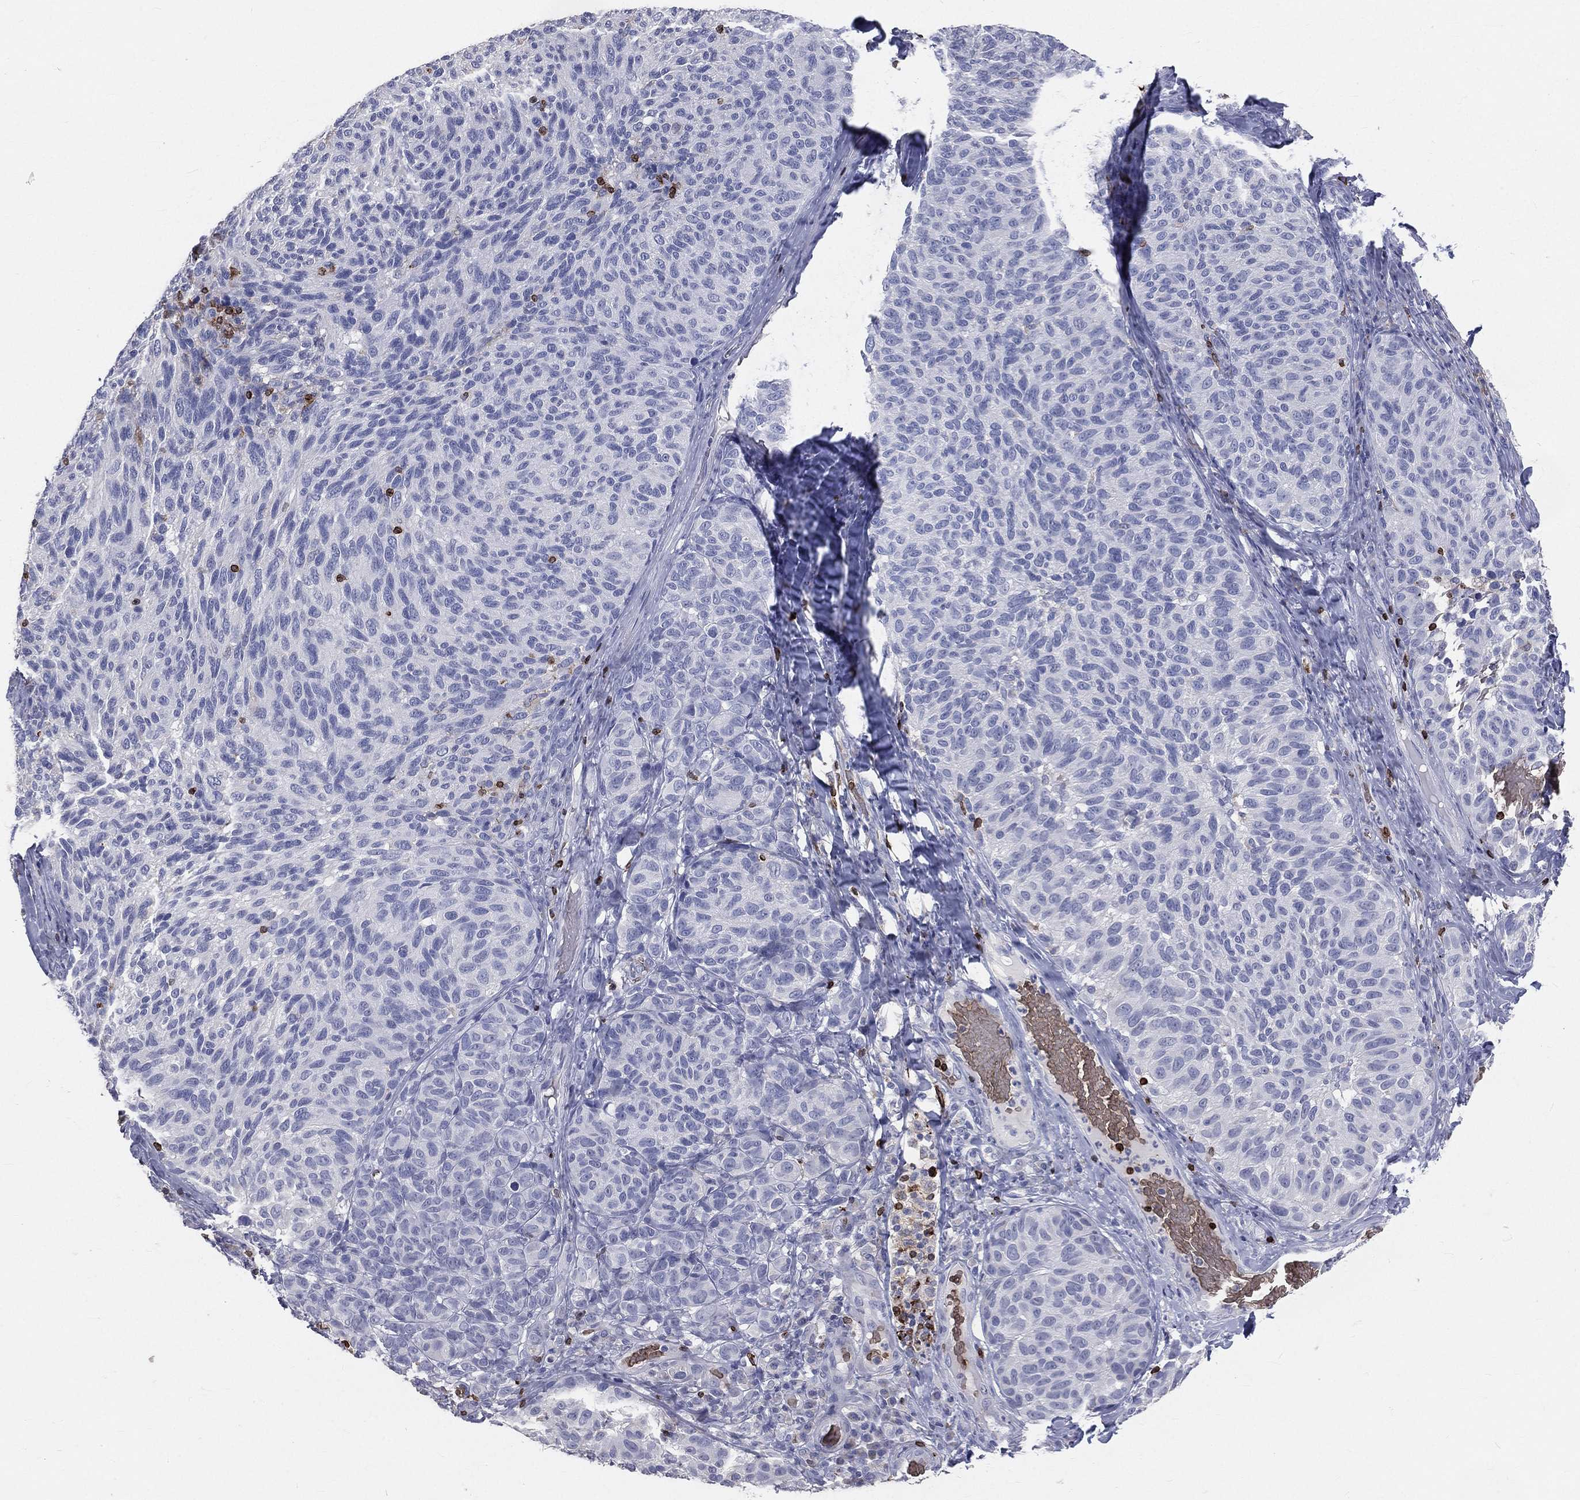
{"staining": {"intensity": "negative", "quantity": "none", "location": "none"}, "tissue": "melanoma", "cell_type": "Tumor cells", "image_type": "cancer", "snomed": [{"axis": "morphology", "description": "Malignant melanoma, NOS"}, {"axis": "topography", "description": "Skin"}], "caption": "Immunohistochemical staining of human malignant melanoma displays no significant staining in tumor cells.", "gene": "CTSW", "patient": {"sex": "female", "age": 73}}